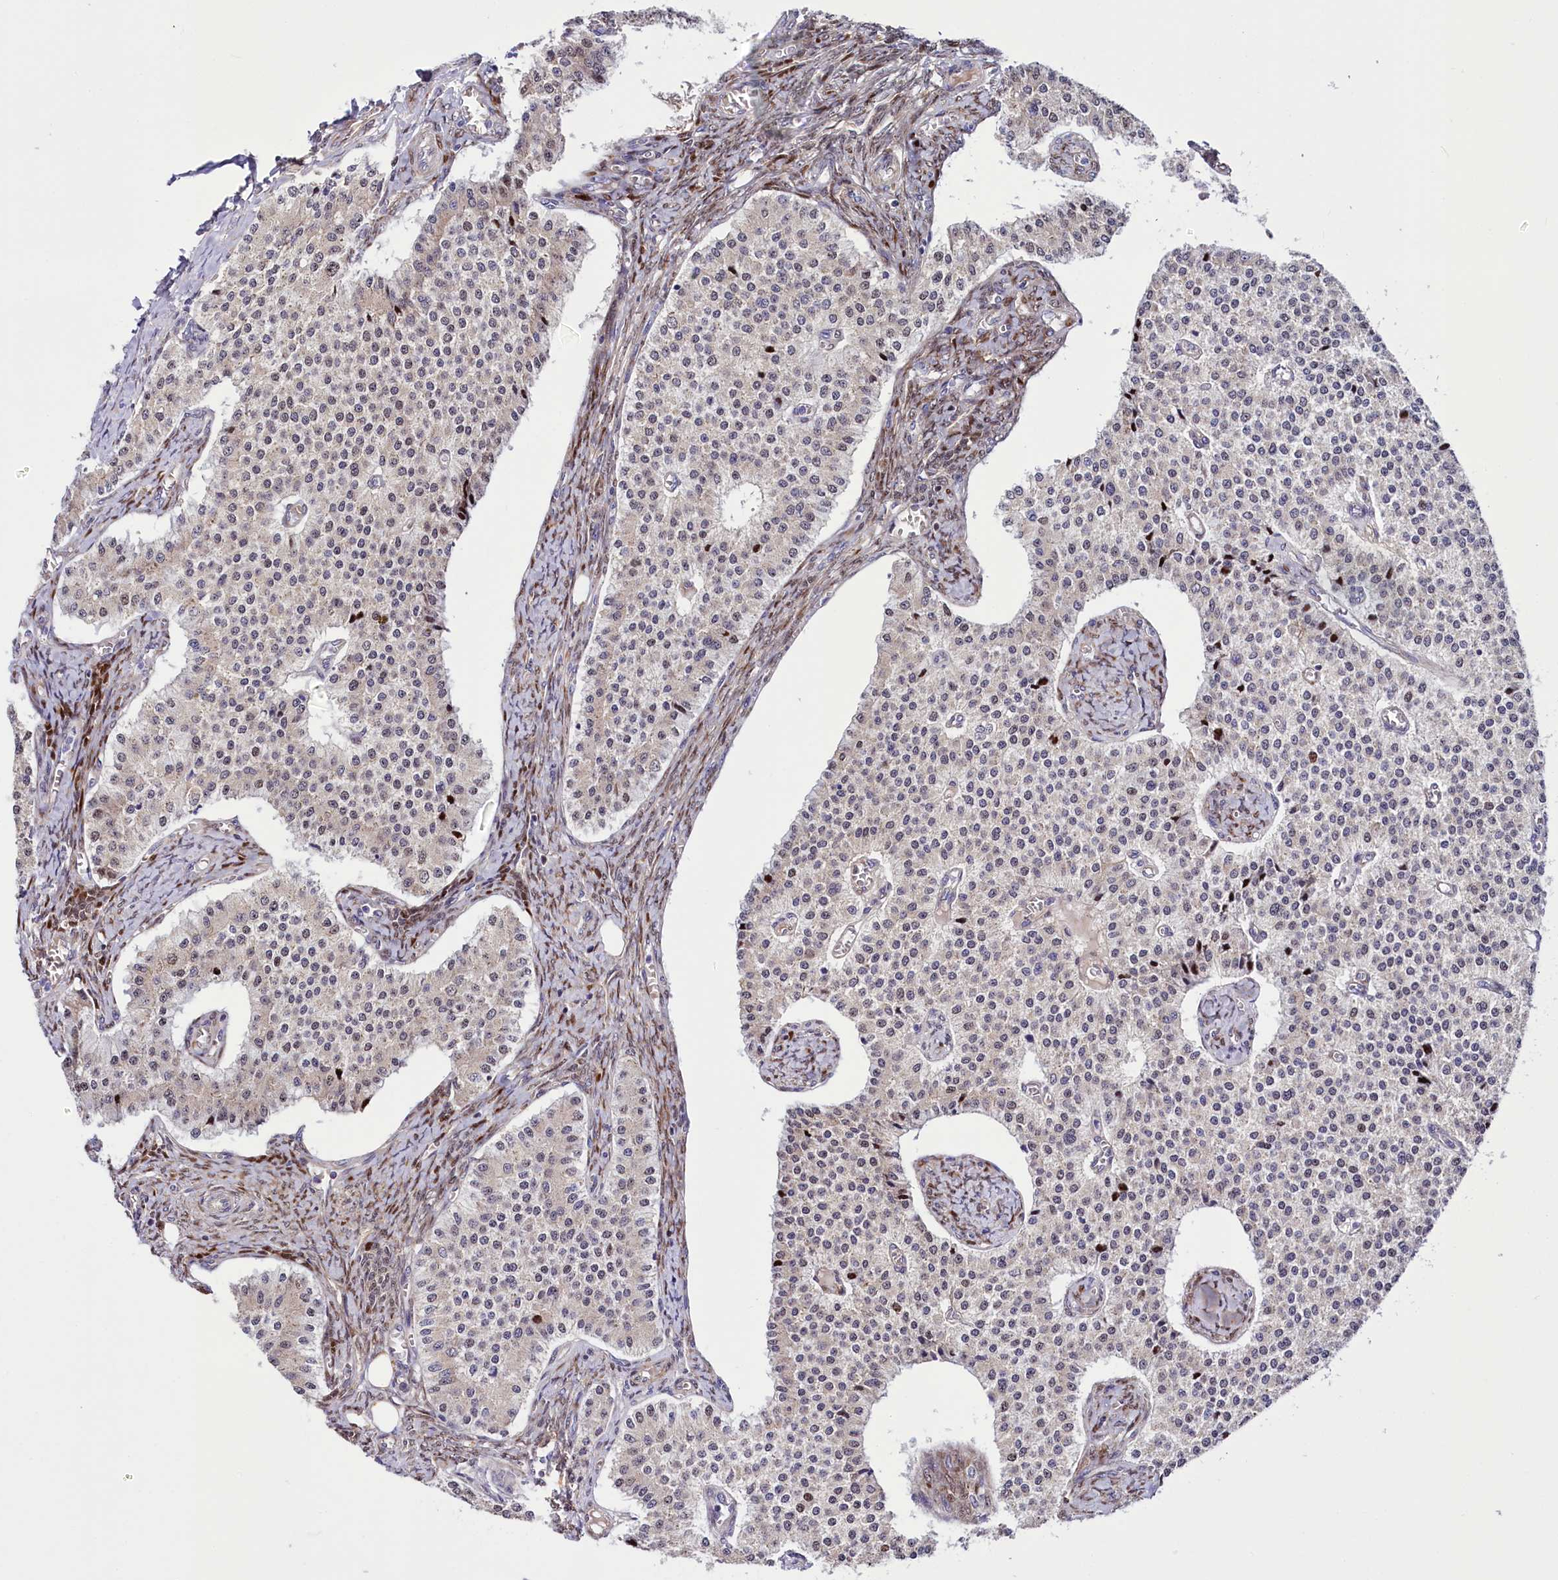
{"staining": {"intensity": "moderate", "quantity": "<25%", "location": "nuclear"}, "tissue": "carcinoid", "cell_type": "Tumor cells", "image_type": "cancer", "snomed": [{"axis": "morphology", "description": "Carcinoid, malignant, NOS"}, {"axis": "topography", "description": "Colon"}], "caption": "DAB (3,3'-diaminobenzidine) immunohistochemical staining of human carcinoid shows moderate nuclear protein positivity in approximately <25% of tumor cells.", "gene": "PDZRN3", "patient": {"sex": "female", "age": 52}}